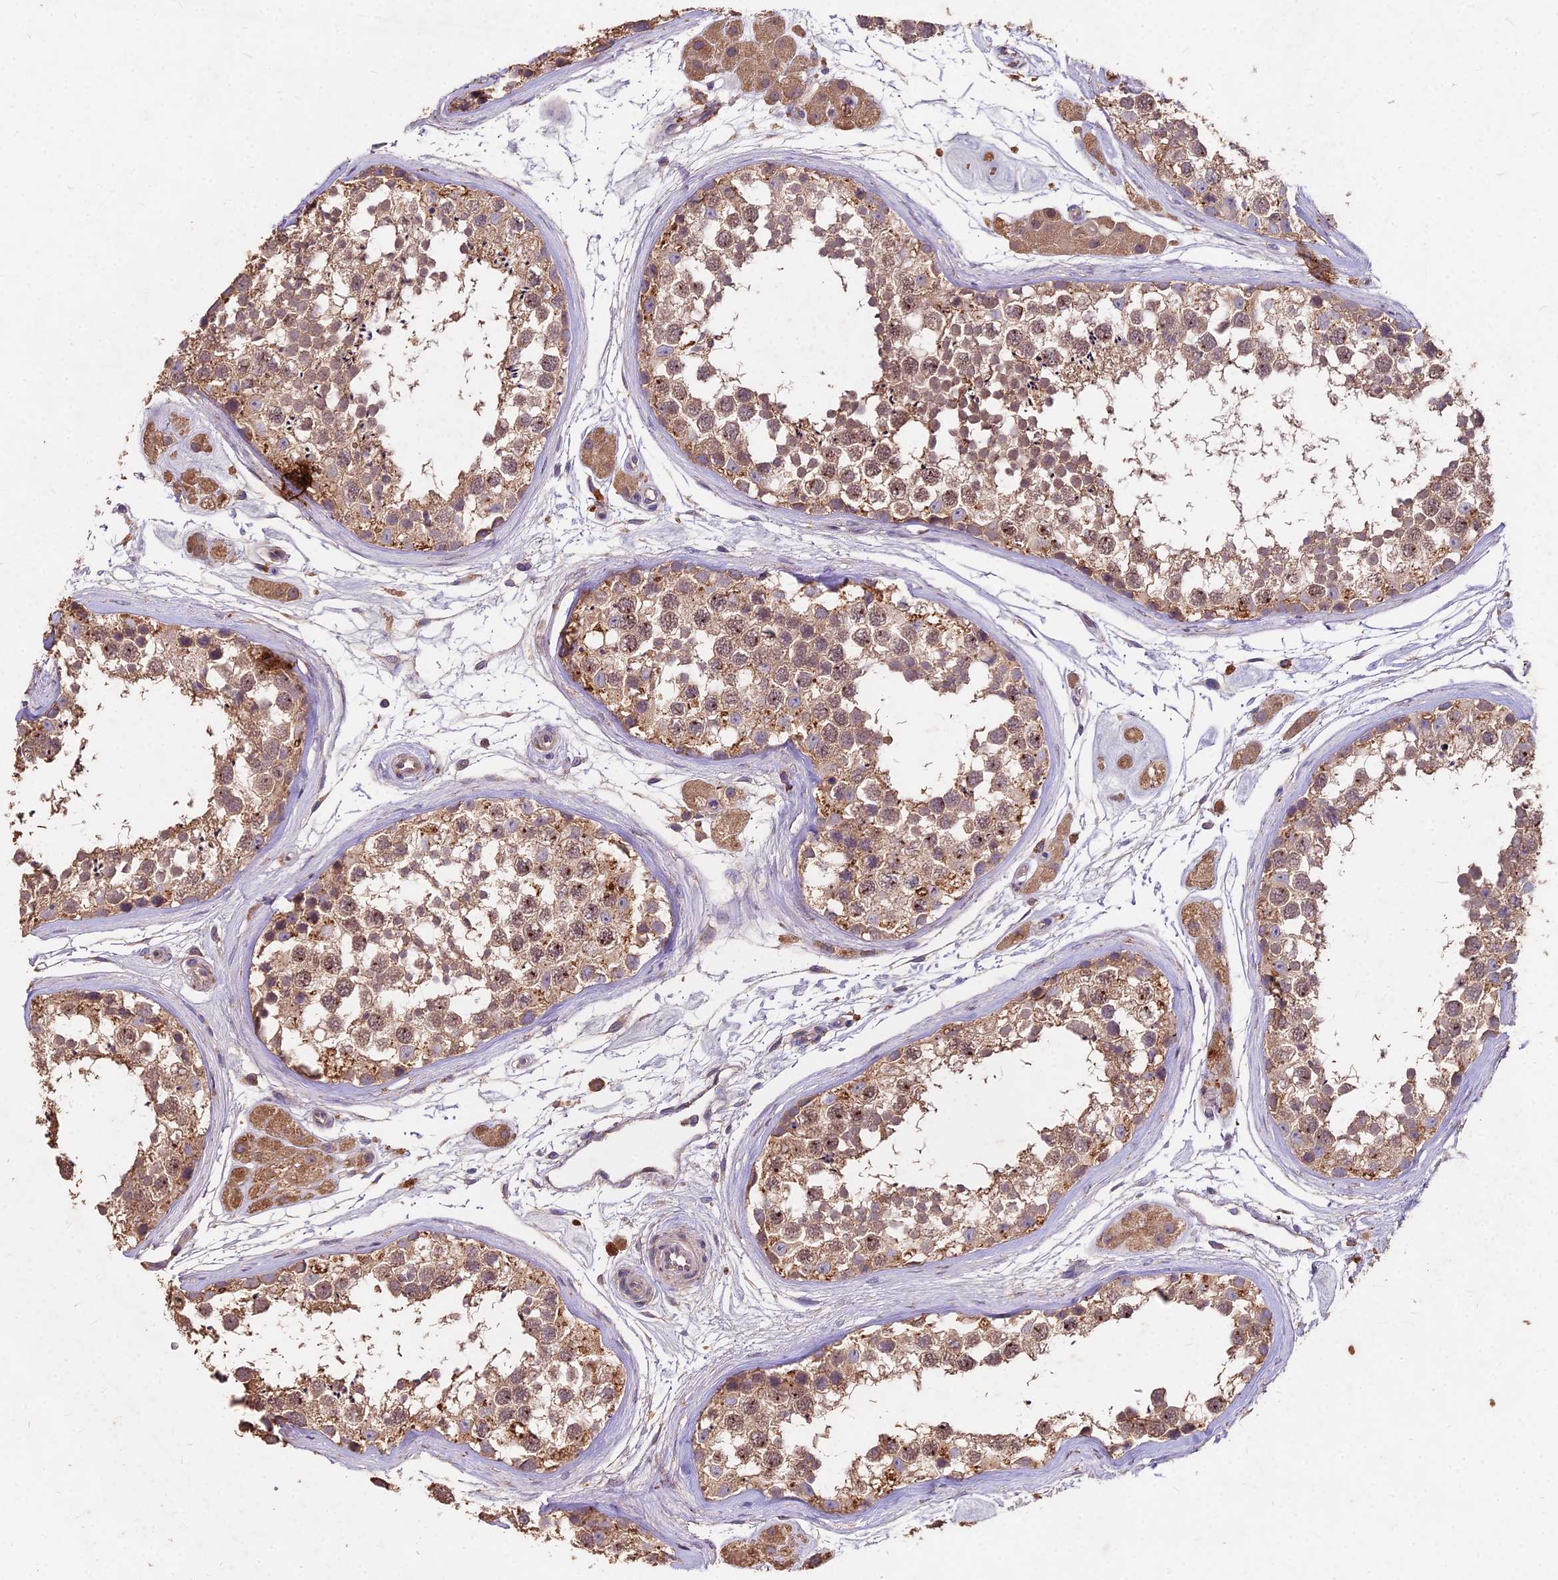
{"staining": {"intensity": "moderate", "quantity": ">75%", "location": "cytoplasmic/membranous,nuclear"}, "tissue": "testis", "cell_type": "Cells in seminiferous ducts", "image_type": "normal", "snomed": [{"axis": "morphology", "description": "Normal tissue, NOS"}, {"axis": "topography", "description": "Testis"}], "caption": "This image reveals immunohistochemistry (IHC) staining of benign testis, with medium moderate cytoplasmic/membranous,nuclear positivity in about >75% of cells in seminiferous ducts.", "gene": "CEMIP2", "patient": {"sex": "male", "age": 56}}